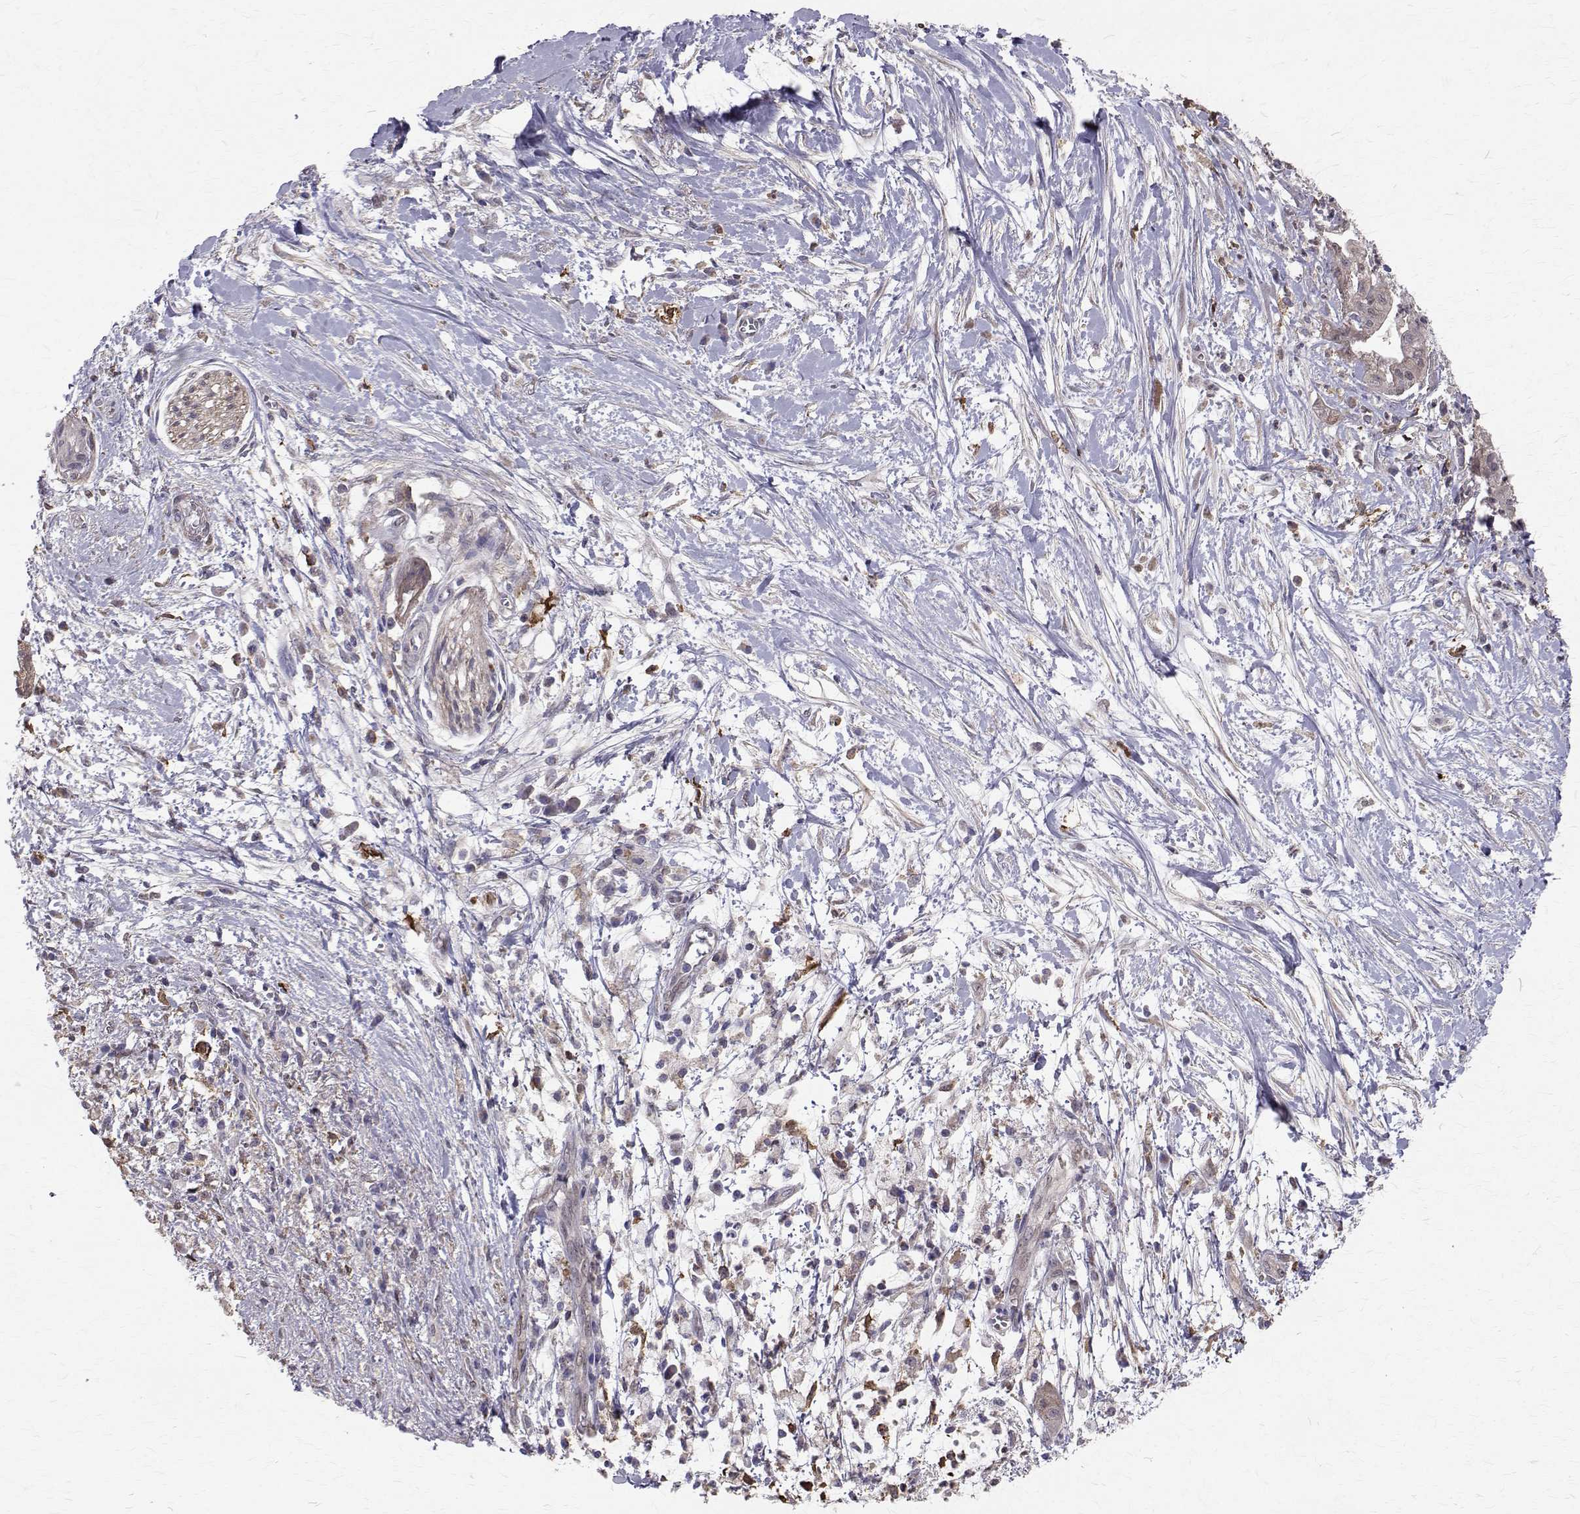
{"staining": {"intensity": "weak", "quantity": "<25%", "location": "cytoplasmic/membranous"}, "tissue": "pancreatic cancer", "cell_type": "Tumor cells", "image_type": "cancer", "snomed": [{"axis": "morphology", "description": "Normal tissue, NOS"}, {"axis": "morphology", "description": "Adenocarcinoma, NOS"}, {"axis": "topography", "description": "Lymph node"}, {"axis": "topography", "description": "Pancreas"}], "caption": "Immunohistochemical staining of pancreatic cancer (adenocarcinoma) displays no significant expression in tumor cells.", "gene": "CCDC89", "patient": {"sex": "female", "age": 58}}